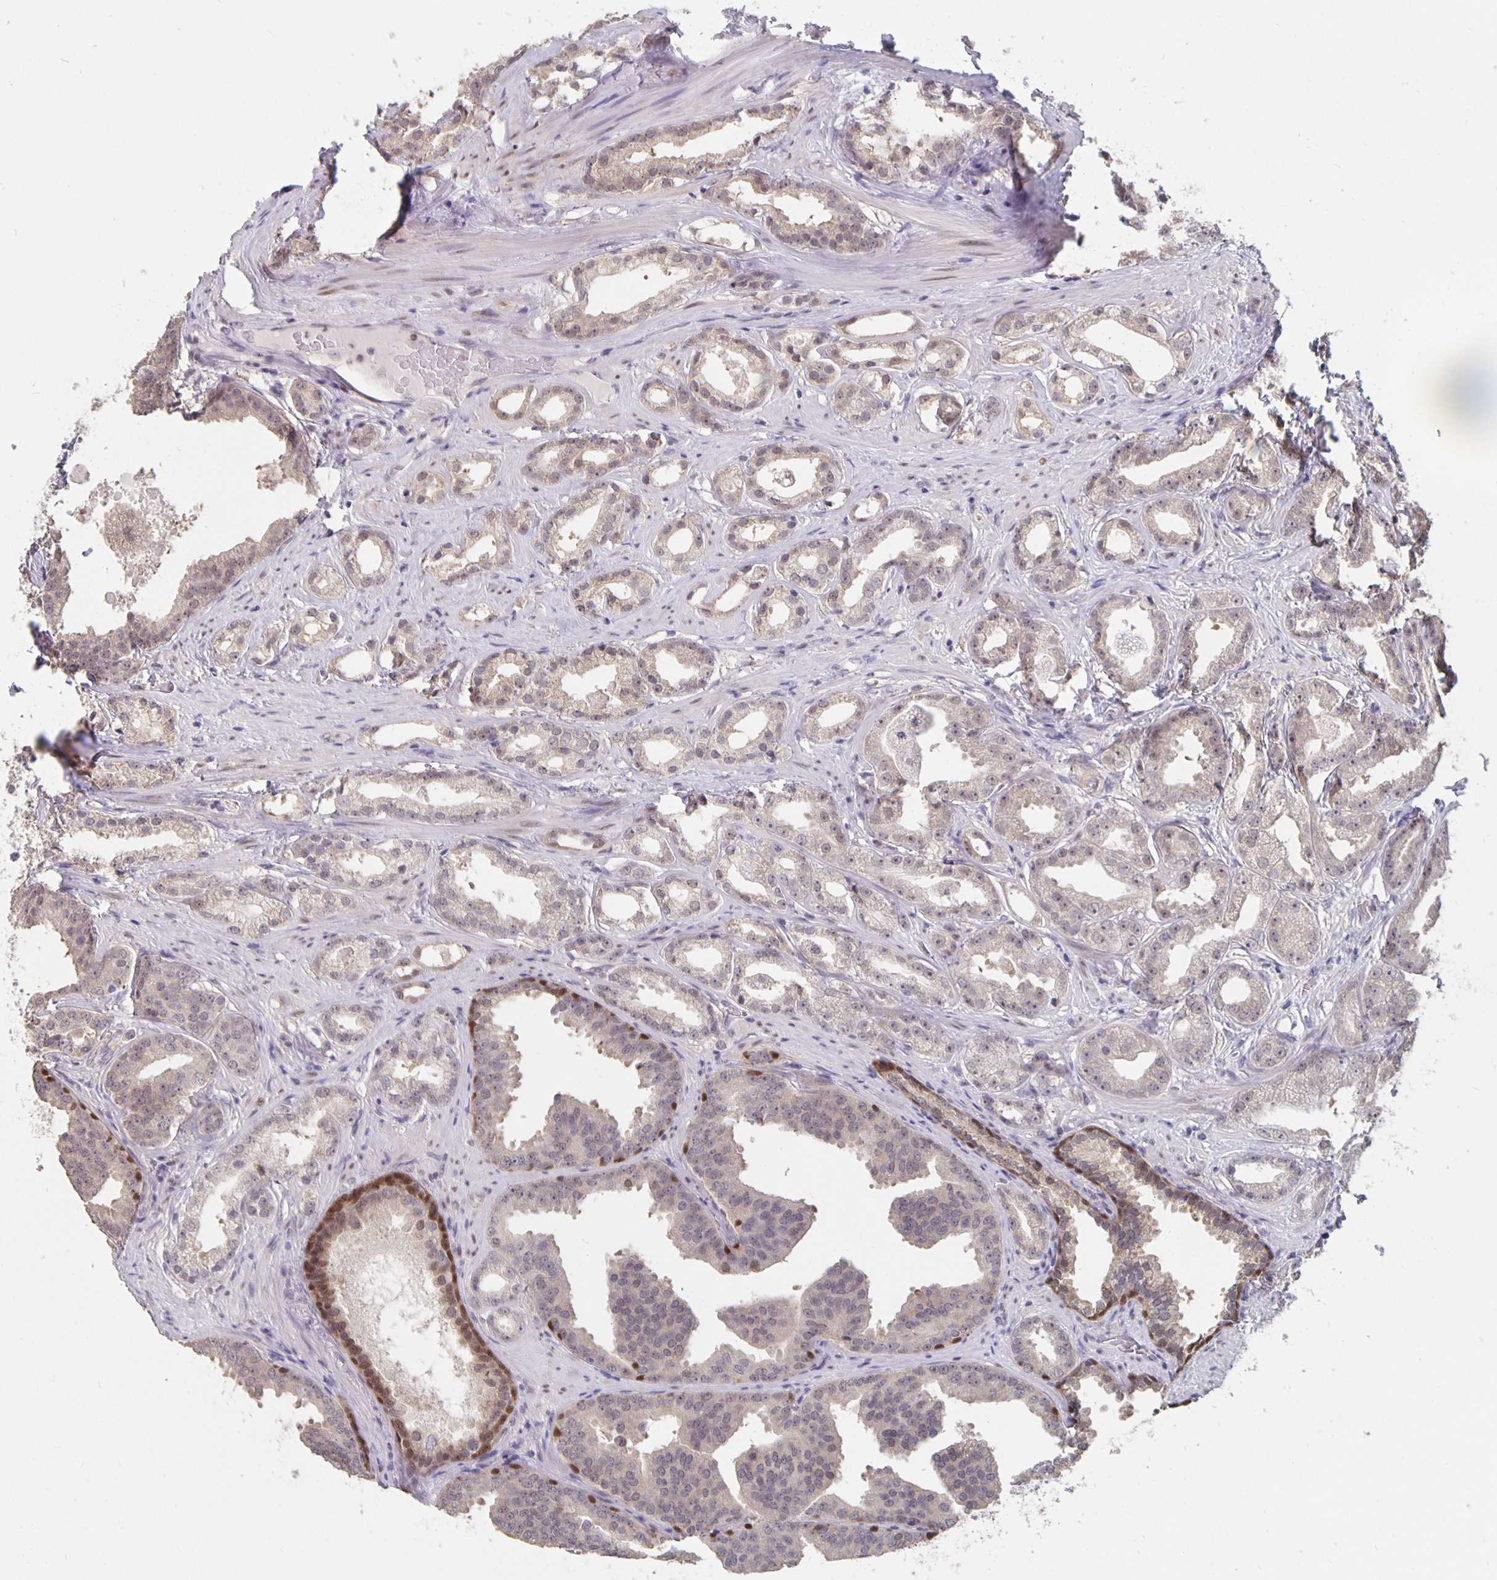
{"staining": {"intensity": "weak", "quantity": "25%-75%", "location": "cytoplasmic/membranous,nuclear"}, "tissue": "prostate cancer", "cell_type": "Tumor cells", "image_type": "cancer", "snomed": [{"axis": "morphology", "description": "Adenocarcinoma, Low grade"}, {"axis": "topography", "description": "Prostate"}], "caption": "Protein expression by IHC shows weak cytoplasmic/membranous and nuclear staining in about 25%-75% of tumor cells in prostate cancer. (DAB (3,3'-diaminobenzidine) IHC, brown staining for protein, blue staining for nuclei).", "gene": "ZNF691", "patient": {"sex": "male", "age": 65}}